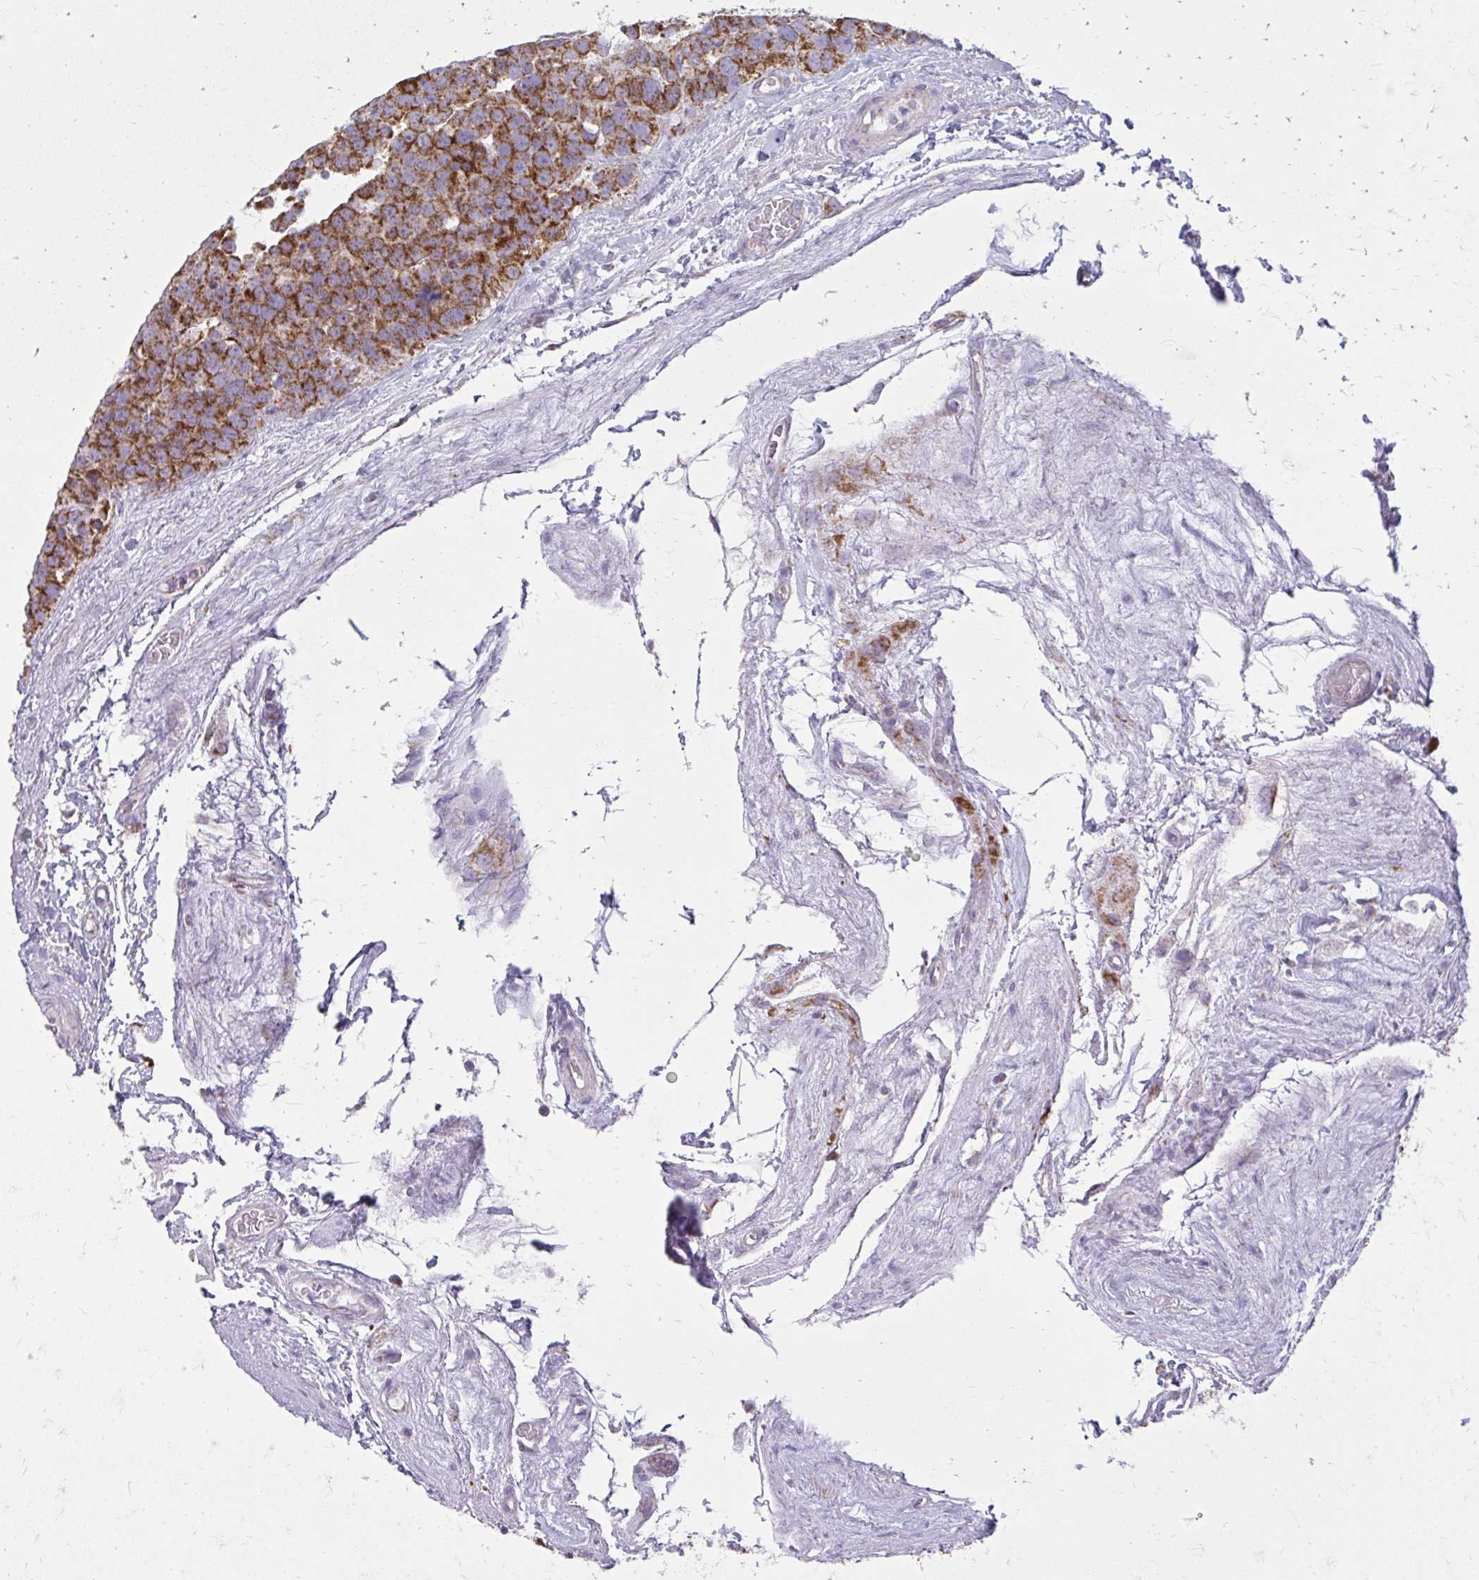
{"staining": {"intensity": "strong", "quantity": ">75%", "location": "cytoplasmic/membranous"}, "tissue": "testis cancer", "cell_type": "Tumor cells", "image_type": "cancer", "snomed": [{"axis": "morphology", "description": "Seminoma, NOS"}, {"axis": "topography", "description": "Testis"}], "caption": "IHC image of human seminoma (testis) stained for a protein (brown), which displays high levels of strong cytoplasmic/membranous staining in approximately >75% of tumor cells.", "gene": "IFIT1", "patient": {"sex": "male", "age": 71}}